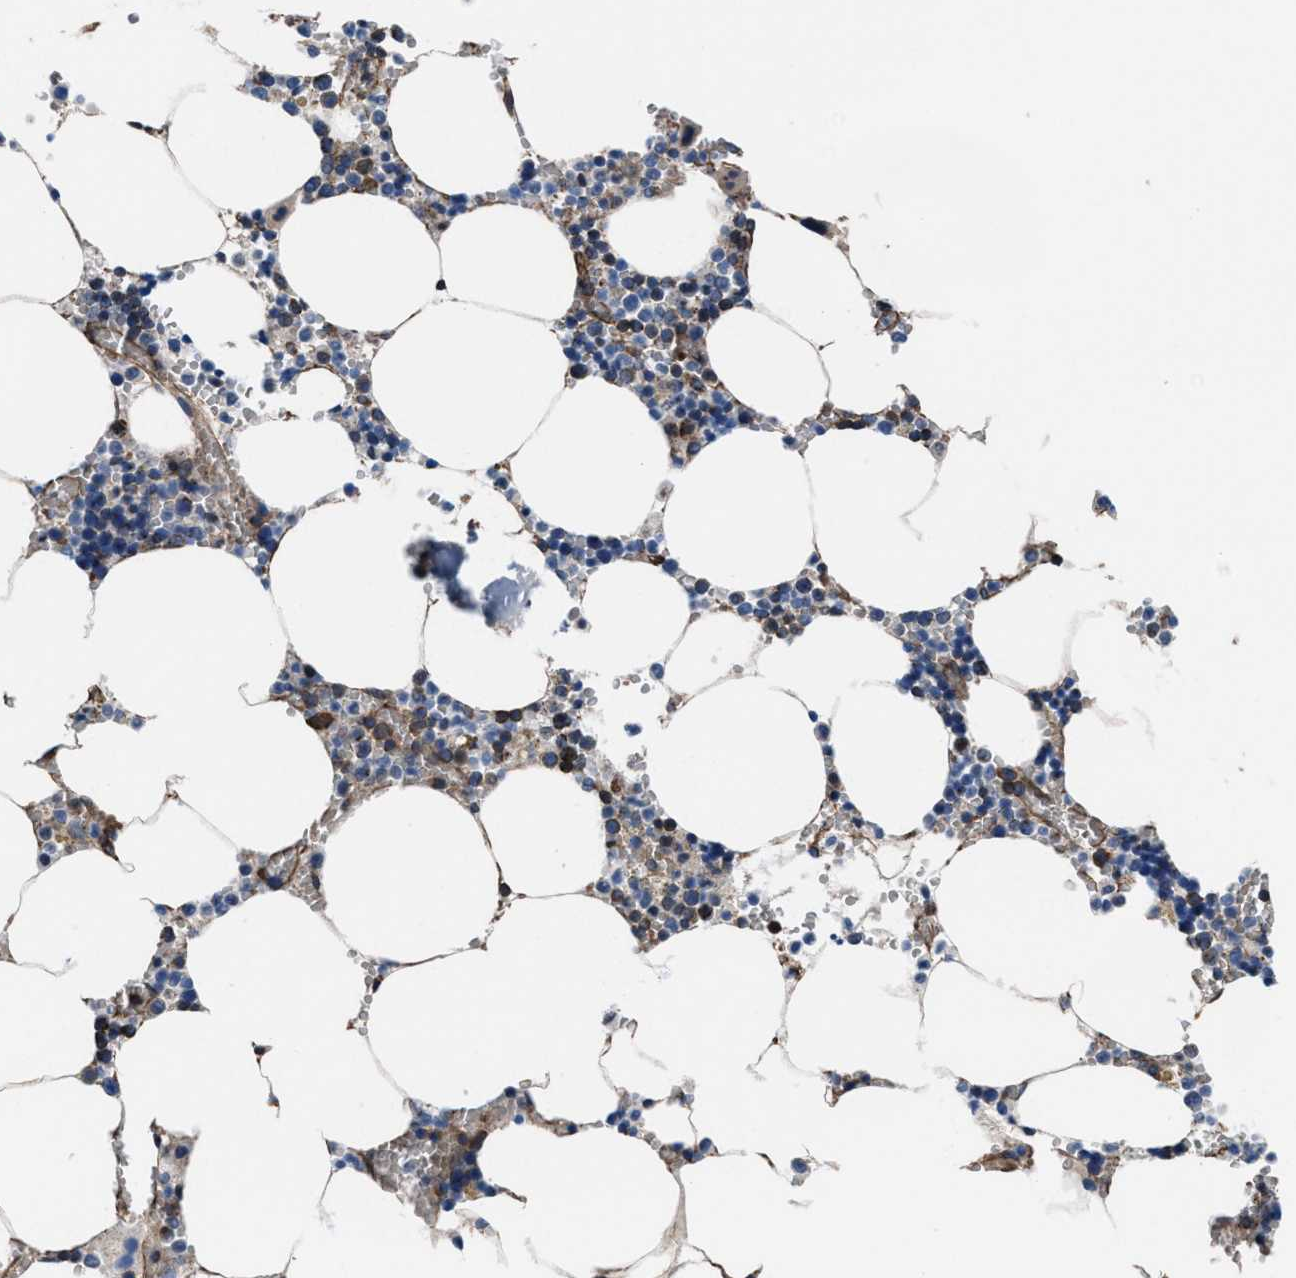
{"staining": {"intensity": "moderate", "quantity": "<25%", "location": "cytoplasmic/membranous"}, "tissue": "bone marrow", "cell_type": "Hematopoietic cells", "image_type": "normal", "snomed": [{"axis": "morphology", "description": "Normal tissue, NOS"}, {"axis": "topography", "description": "Bone marrow"}], "caption": "Bone marrow stained with DAB IHC reveals low levels of moderate cytoplasmic/membranous expression in about <25% of hematopoietic cells.", "gene": "NKTR", "patient": {"sex": "male", "age": 70}}